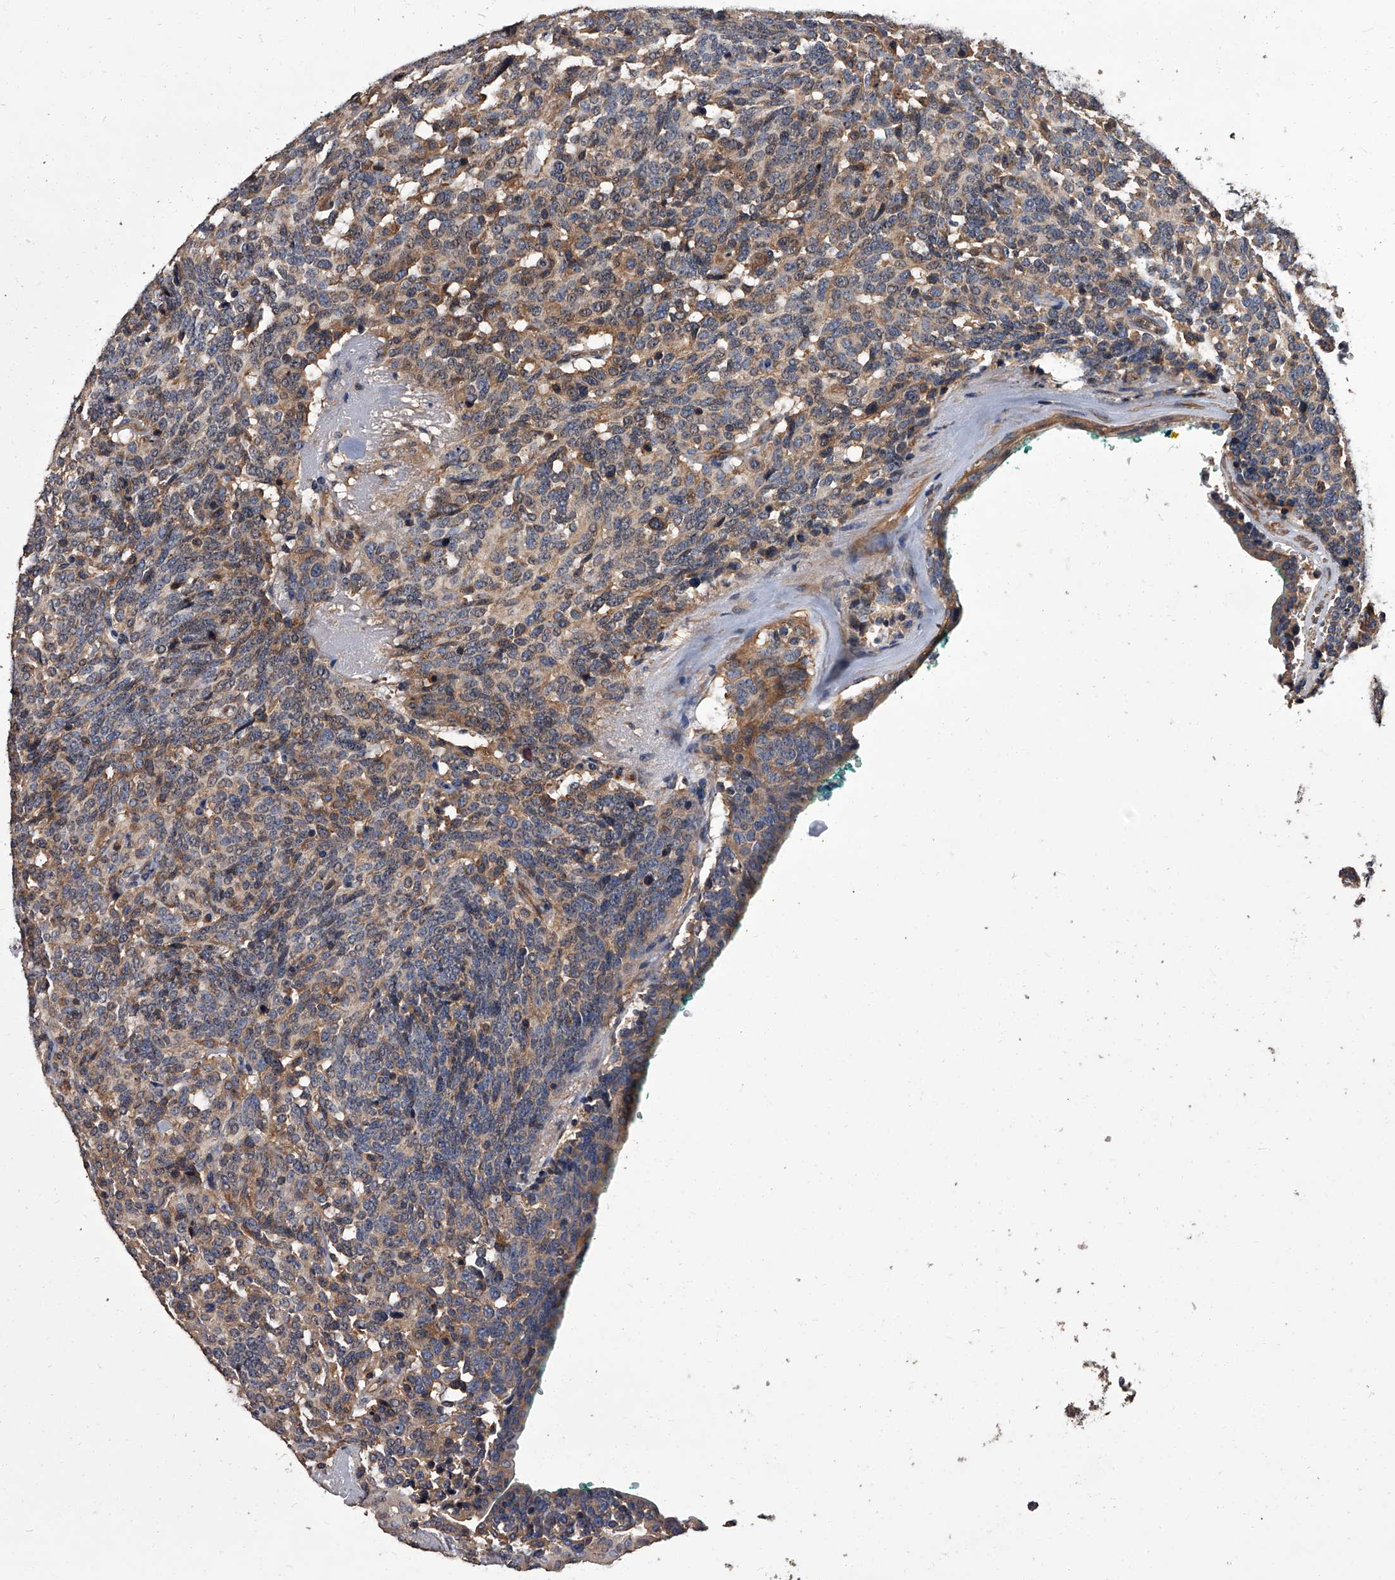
{"staining": {"intensity": "weak", "quantity": "25%-75%", "location": "cytoplasmic/membranous"}, "tissue": "carcinoid", "cell_type": "Tumor cells", "image_type": "cancer", "snomed": [{"axis": "morphology", "description": "Carcinoid, malignant, NOS"}, {"axis": "topography", "description": "Lung"}], "caption": "The histopathology image shows immunohistochemical staining of carcinoid (malignant). There is weak cytoplasmic/membranous expression is present in about 25%-75% of tumor cells. (DAB (3,3'-diaminobenzidine) = brown stain, brightfield microscopy at high magnification).", "gene": "STK36", "patient": {"sex": "female", "age": 46}}